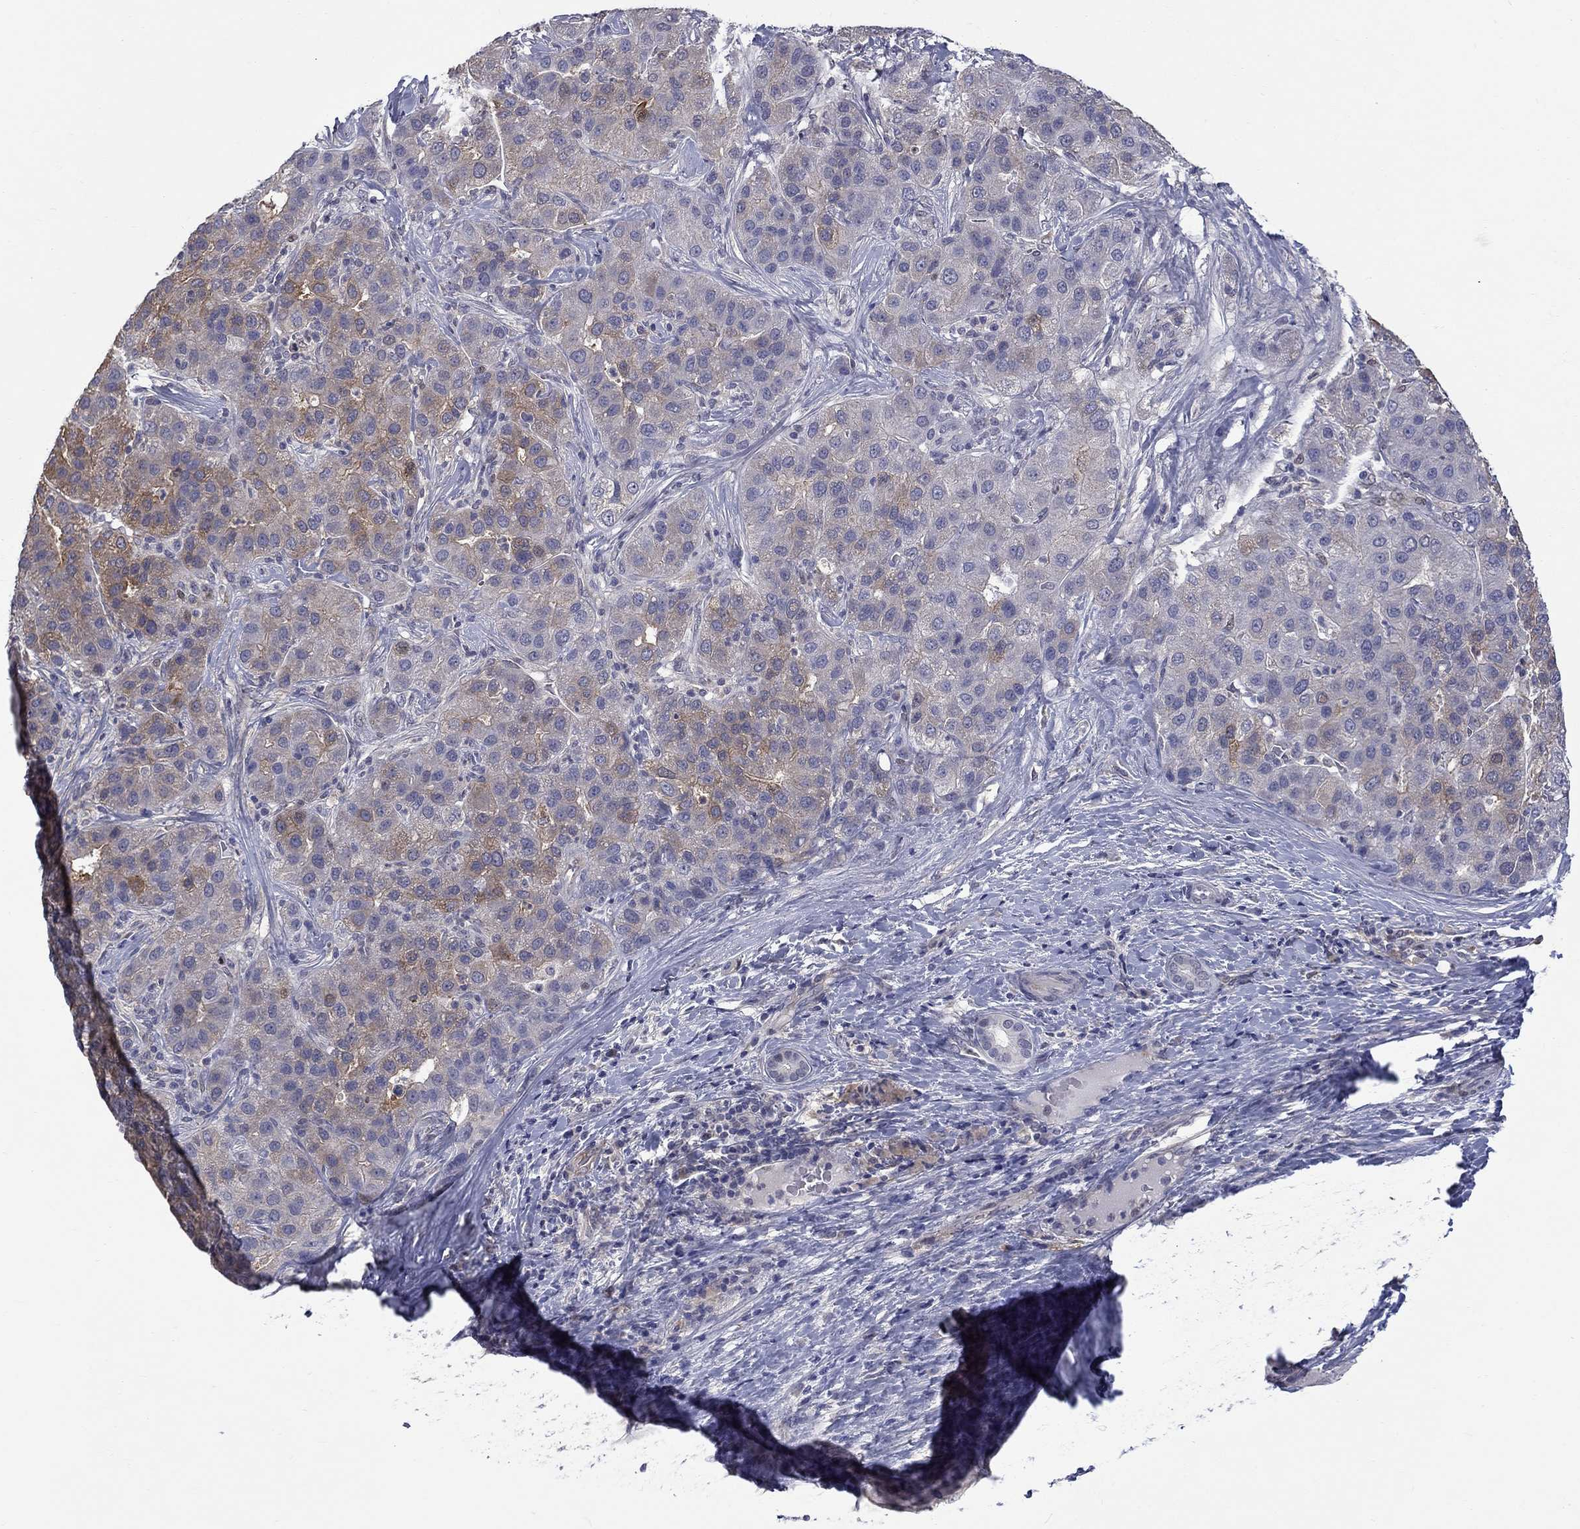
{"staining": {"intensity": "strong", "quantity": "<25%", "location": "cytoplasmic/membranous"}, "tissue": "liver cancer", "cell_type": "Tumor cells", "image_type": "cancer", "snomed": [{"axis": "morphology", "description": "Carcinoma, Hepatocellular, NOS"}, {"axis": "topography", "description": "Liver"}], "caption": "A high-resolution photomicrograph shows IHC staining of hepatocellular carcinoma (liver), which shows strong cytoplasmic/membranous positivity in about <25% of tumor cells. Using DAB (brown) and hematoxylin (blue) stains, captured at high magnification using brightfield microscopy.", "gene": "PCBP3", "patient": {"sex": "male", "age": 65}}